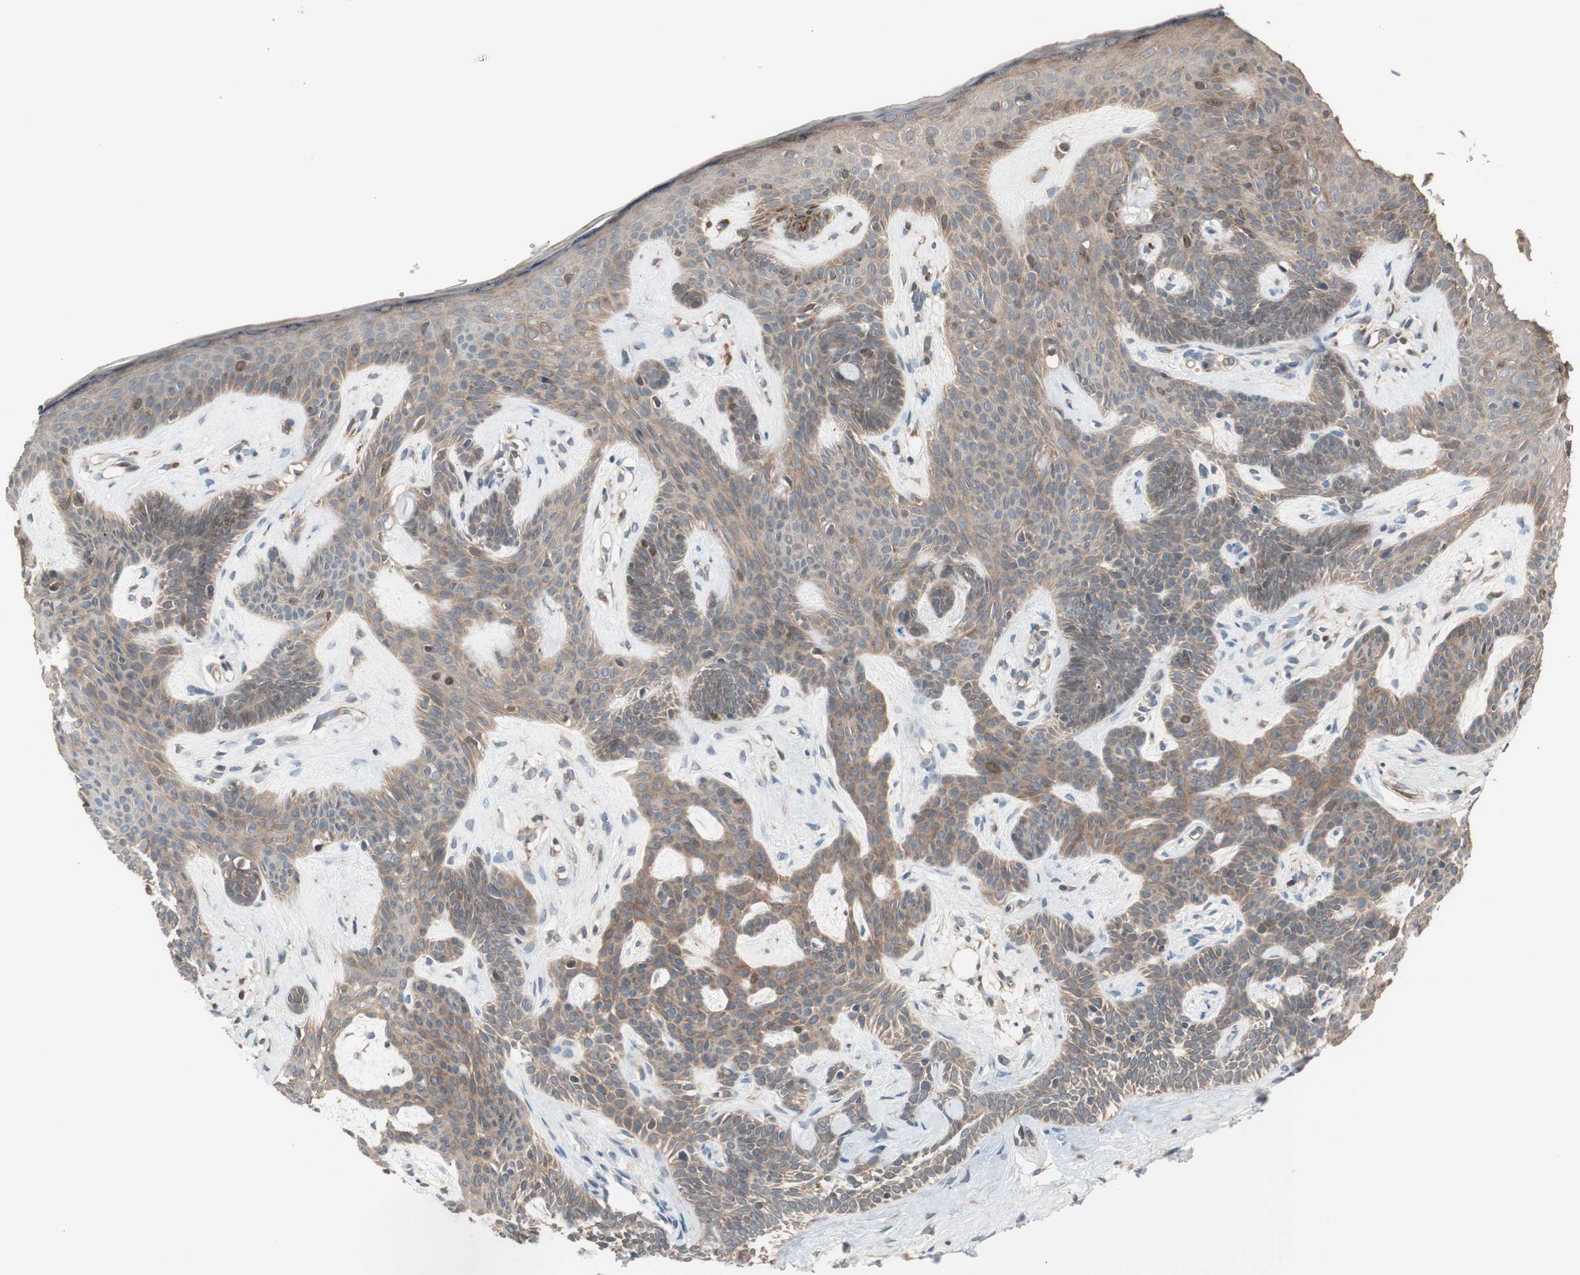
{"staining": {"intensity": "weak", "quantity": ">75%", "location": "cytoplasmic/membranous"}, "tissue": "skin cancer", "cell_type": "Tumor cells", "image_type": "cancer", "snomed": [{"axis": "morphology", "description": "Developmental malformation"}, {"axis": "morphology", "description": "Basal cell carcinoma"}, {"axis": "topography", "description": "Skin"}], "caption": "Tumor cells demonstrate low levels of weak cytoplasmic/membranous staining in about >75% of cells in skin basal cell carcinoma. Immunohistochemistry (ihc) stains the protein in brown and the nuclei are stained blue.", "gene": "ATP6AP2", "patient": {"sex": "female", "age": 62}}